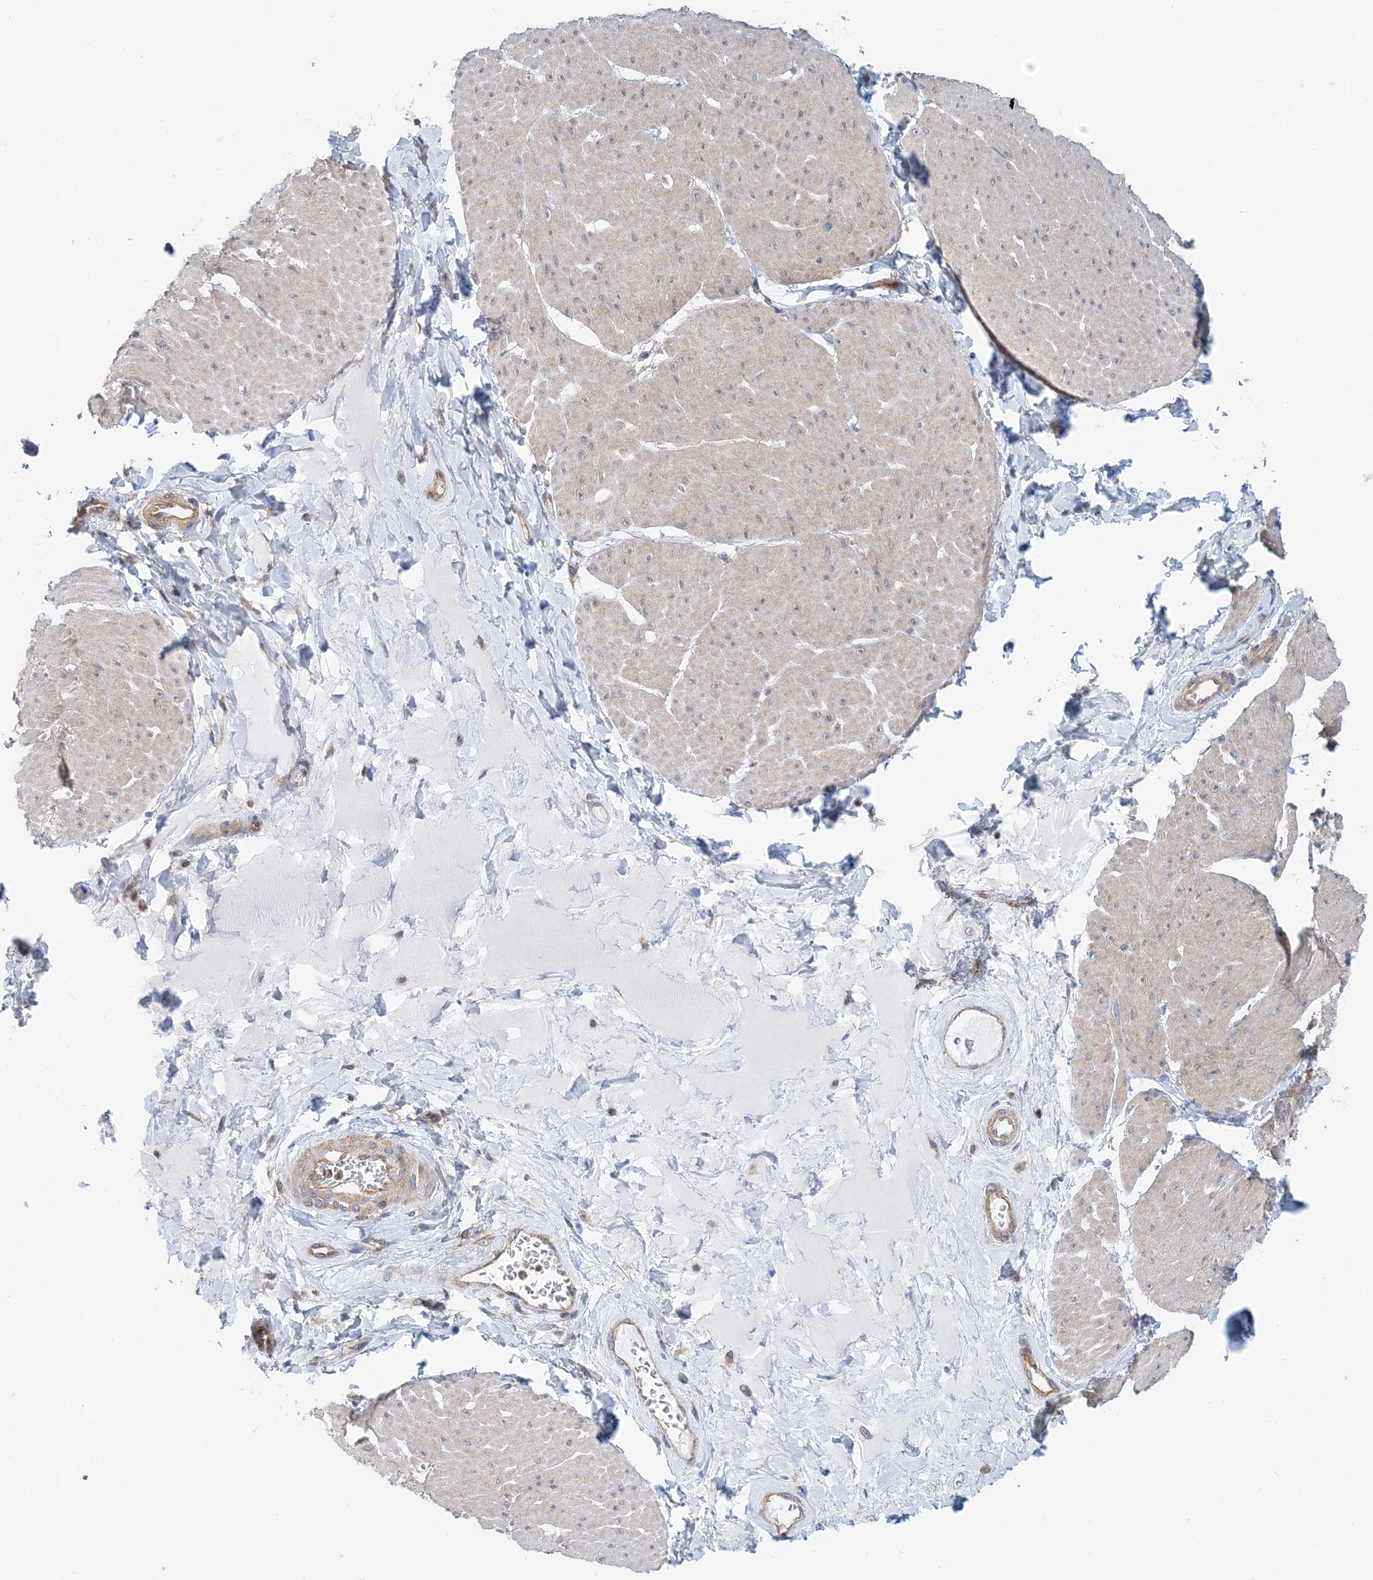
{"staining": {"intensity": "negative", "quantity": "none", "location": "none"}, "tissue": "smooth muscle", "cell_type": "Smooth muscle cells", "image_type": "normal", "snomed": [{"axis": "morphology", "description": "Urothelial carcinoma, High grade"}, {"axis": "topography", "description": "Urinary bladder"}], "caption": "A high-resolution histopathology image shows immunohistochemistry (IHC) staining of unremarkable smooth muscle, which displays no significant staining in smooth muscle cells.", "gene": "MOB4", "patient": {"sex": "male", "age": 46}}